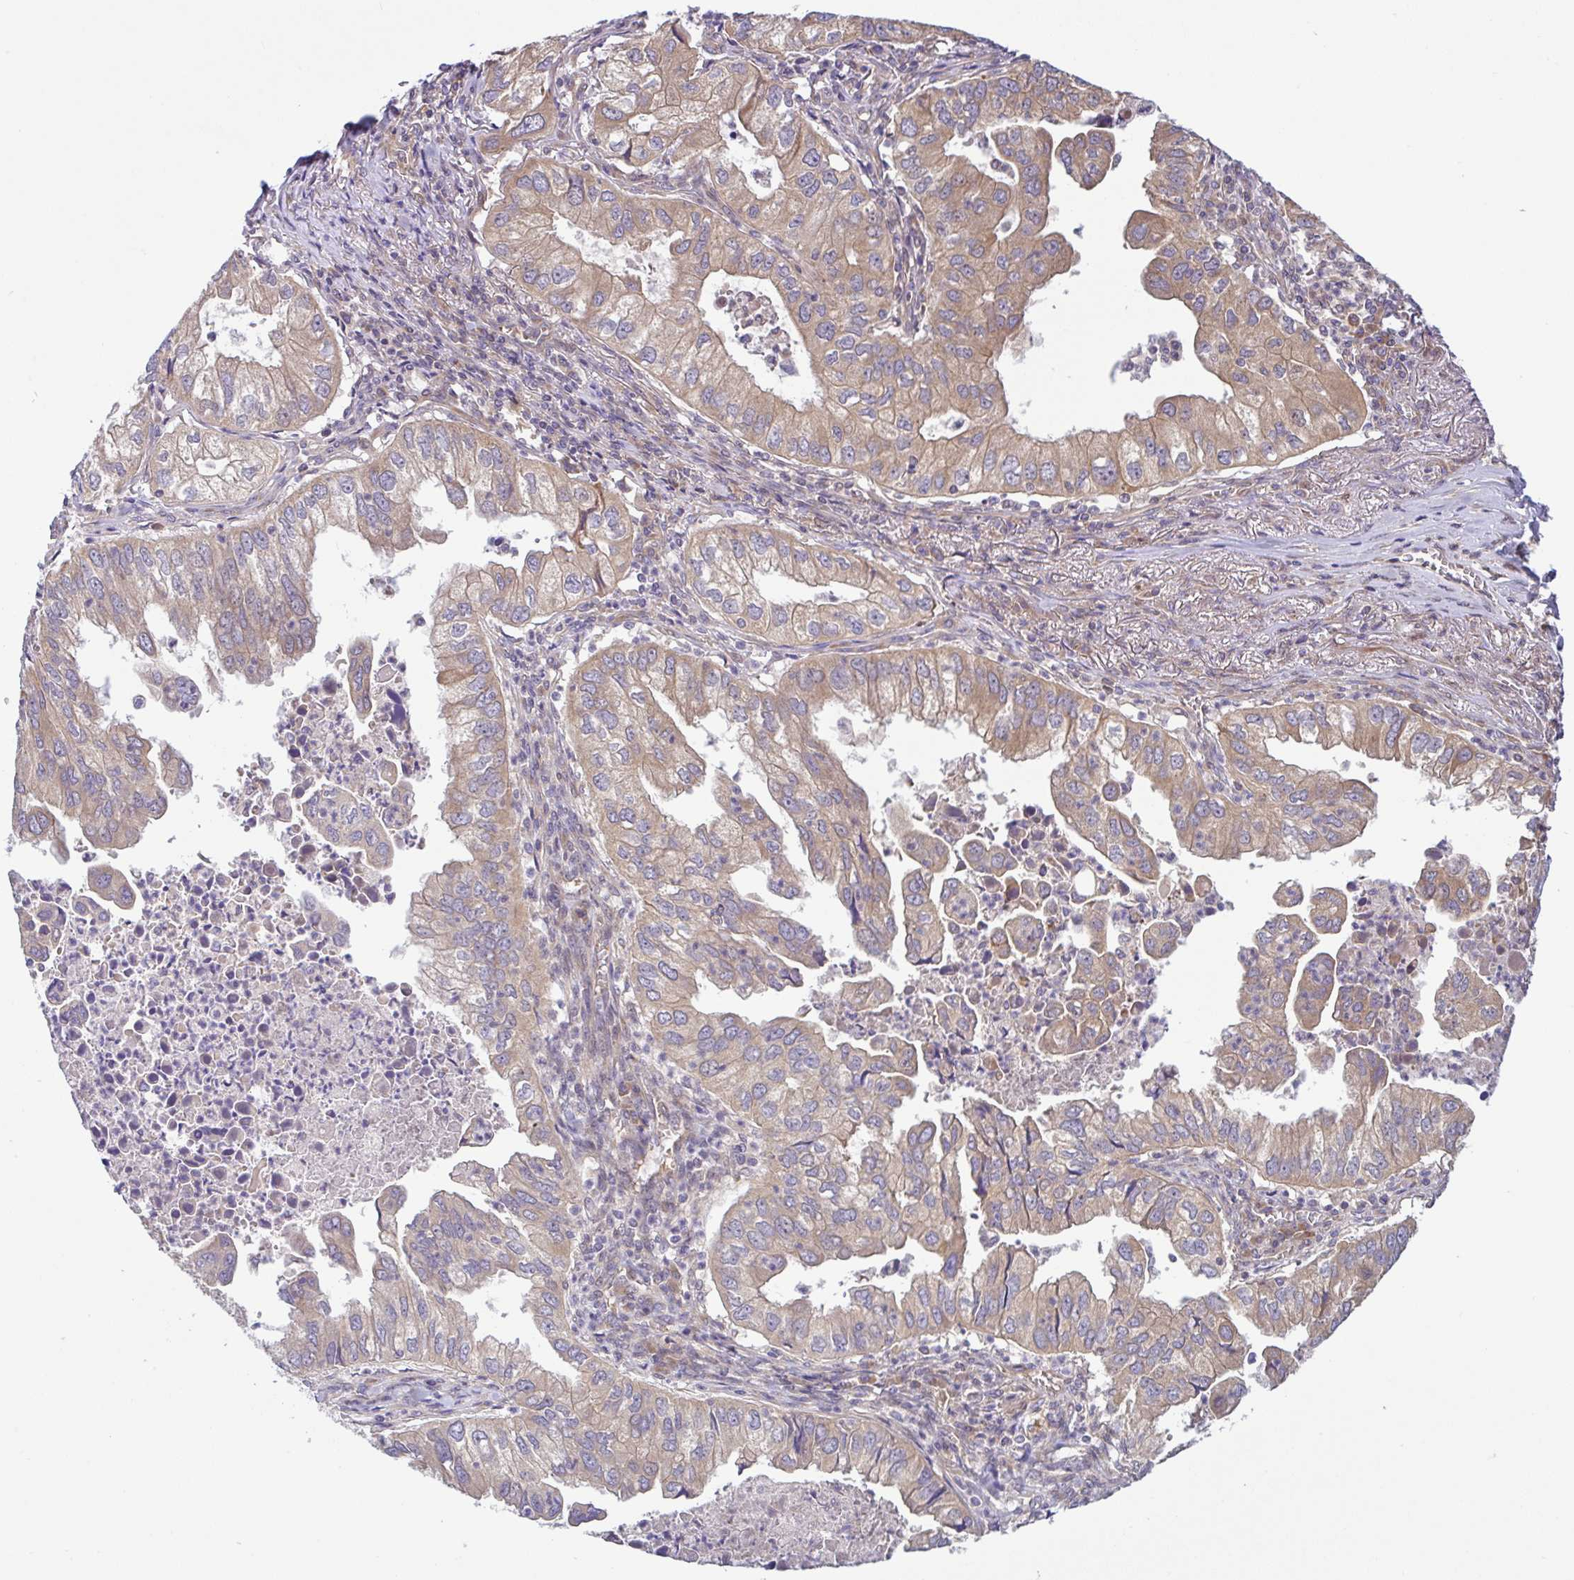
{"staining": {"intensity": "weak", "quantity": ">75%", "location": "cytoplasmic/membranous"}, "tissue": "lung cancer", "cell_type": "Tumor cells", "image_type": "cancer", "snomed": [{"axis": "morphology", "description": "Adenocarcinoma, NOS"}, {"axis": "topography", "description": "Lung"}], "caption": "This is a micrograph of immunohistochemistry (IHC) staining of adenocarcinoma (lung), which shows weak positivity in the cytoplasmic/membranous of tumor cells.", "gene": "UBE4A", "patient": {"sex": "male", "age": 48}}